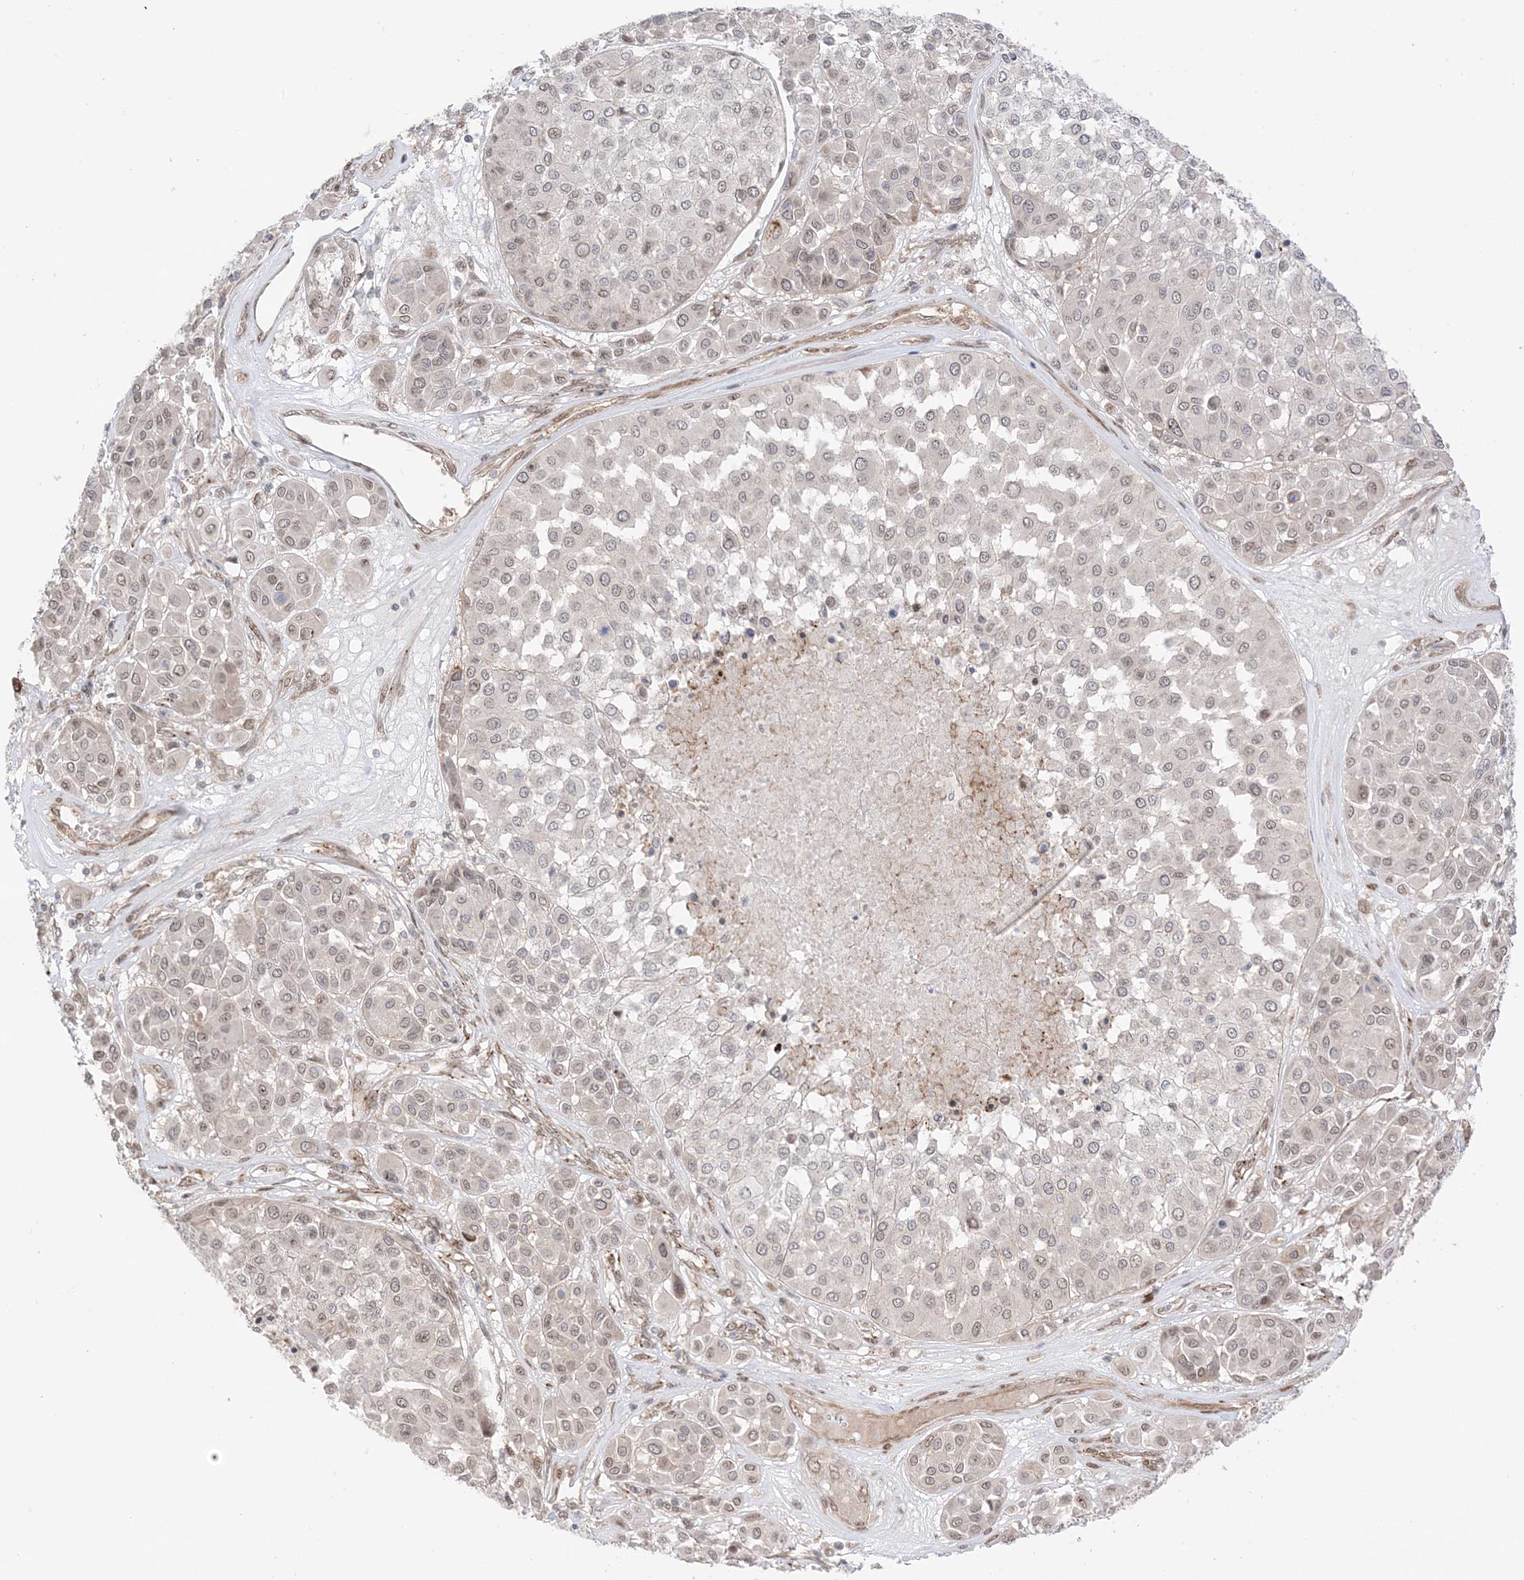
{"staining": {"intensity": "weak", "quantity": ">75%", "location": "cytoplasmic/membranous,nuclear"}, "tissue": "melanoma", "cell_type": "Tumor cells", "image_type": "cancer", "snomed": [{"axis": "morphology", "description": "Malignant melanoma, Metastatic site"}, {"axis": "topography", "description": "Soft tissue"}], "caption": "Melanoma stained with DAB IHC shows low levels of weak cytoplasmic/membranous and nuclear staining in about >75% of tumor cells. Nuclei are stained in blue.", "gene": "UBE2E2", "patient": {"sex": "male", "age": 41}}